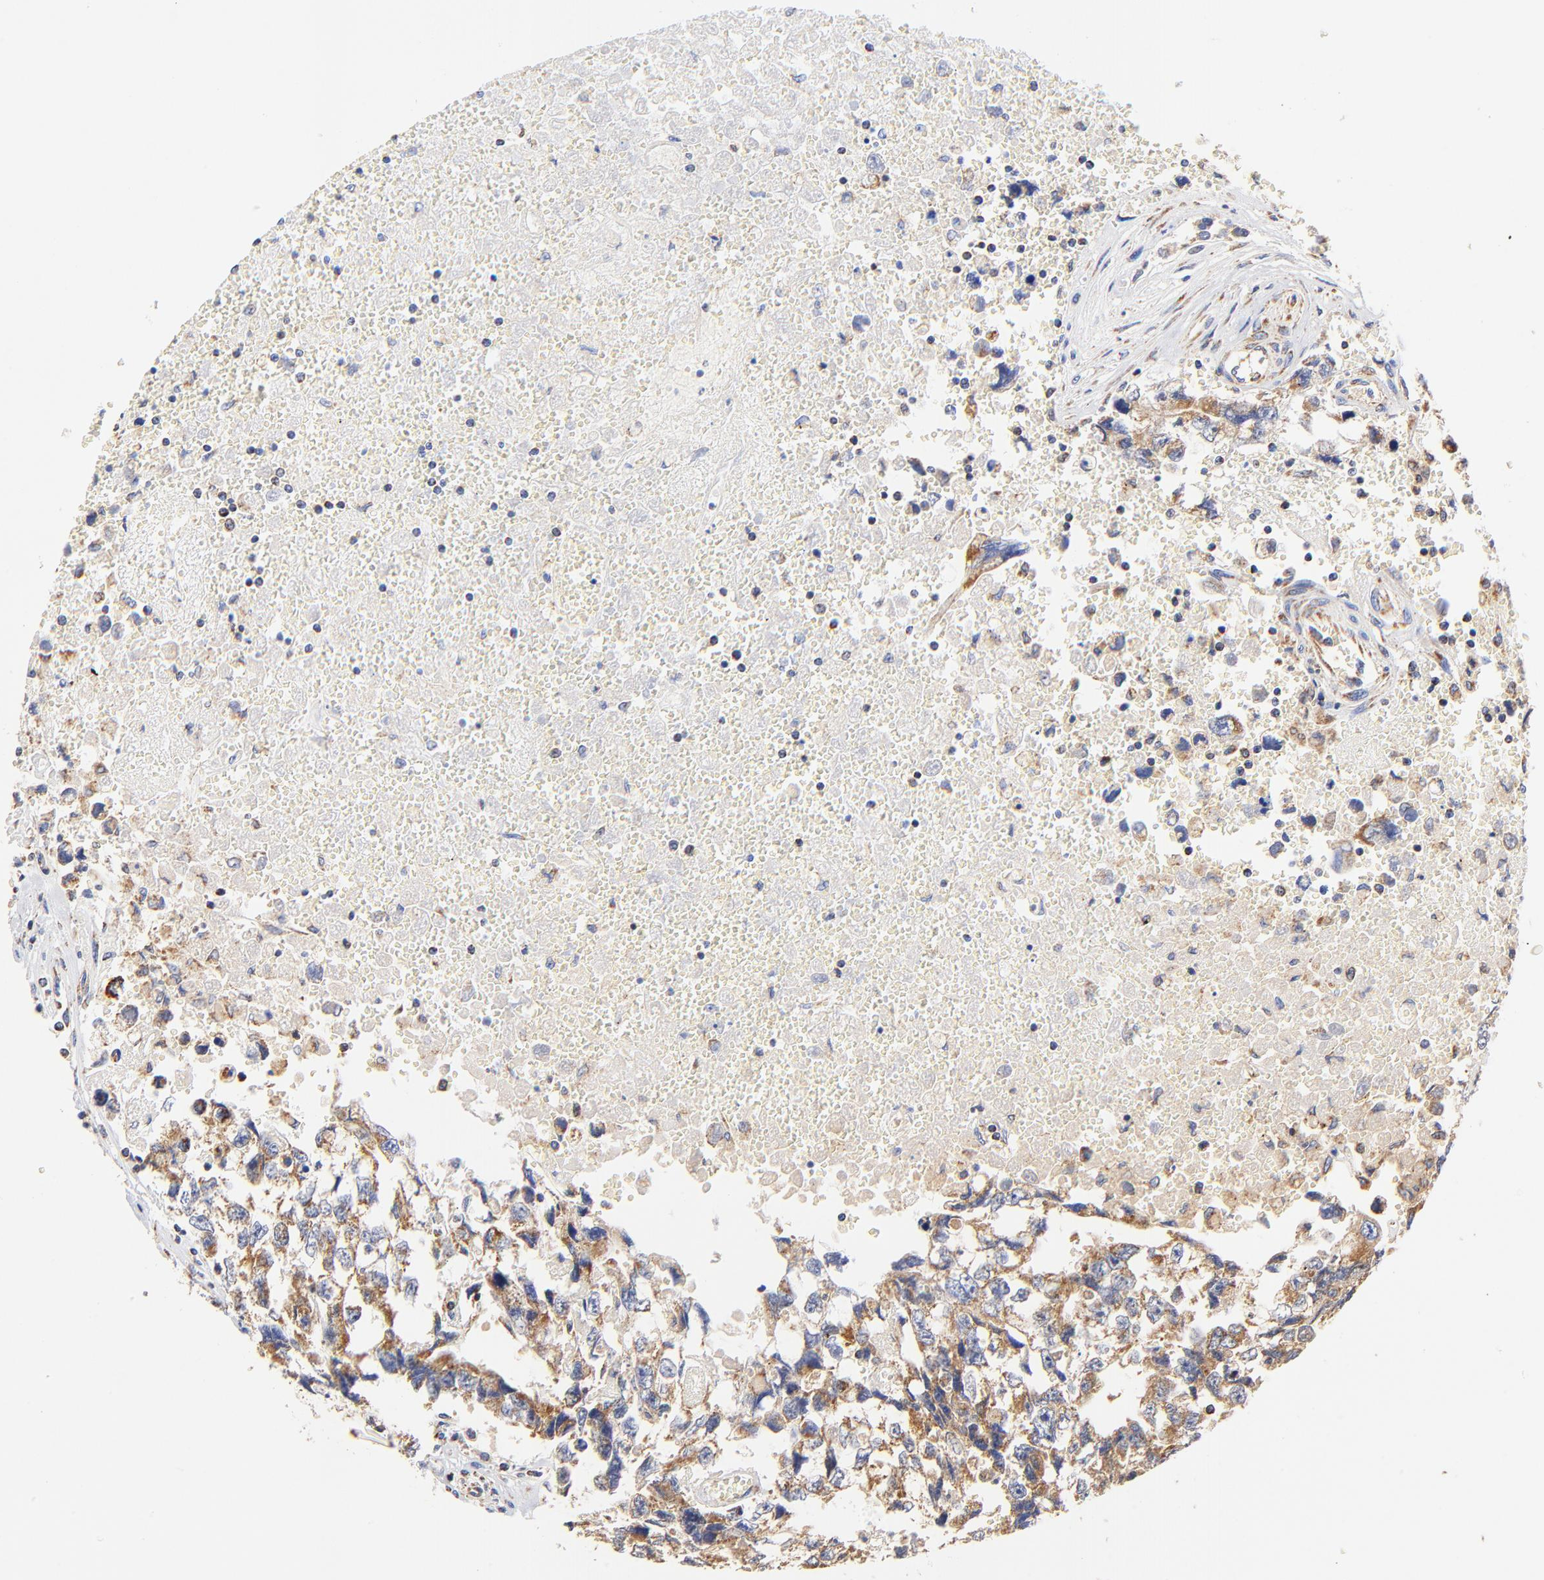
{"staining": {"intensity": "moderate", "quantity": ">75%", "location": "cytoplasmic/membranous"}, "tissue": "testis cancer", "cell_type": "Tumor cells", "image_type": "cancer", "snomed": [{"axis": "morphology", "description": "Carcinoma, Embryonal, NOS"}, {"axis": "topography", "description": "Testis"}], "caption": "Immunohistochemistry (IHC) of human testis cancer (embryonal carcinoma) reveals medium levels of moderate cytoplasmic/membranous staining in approximately >75% of tumor cells.", "gene": "ATP5F1D", "patient": {"sex": "male", "age": 31}}